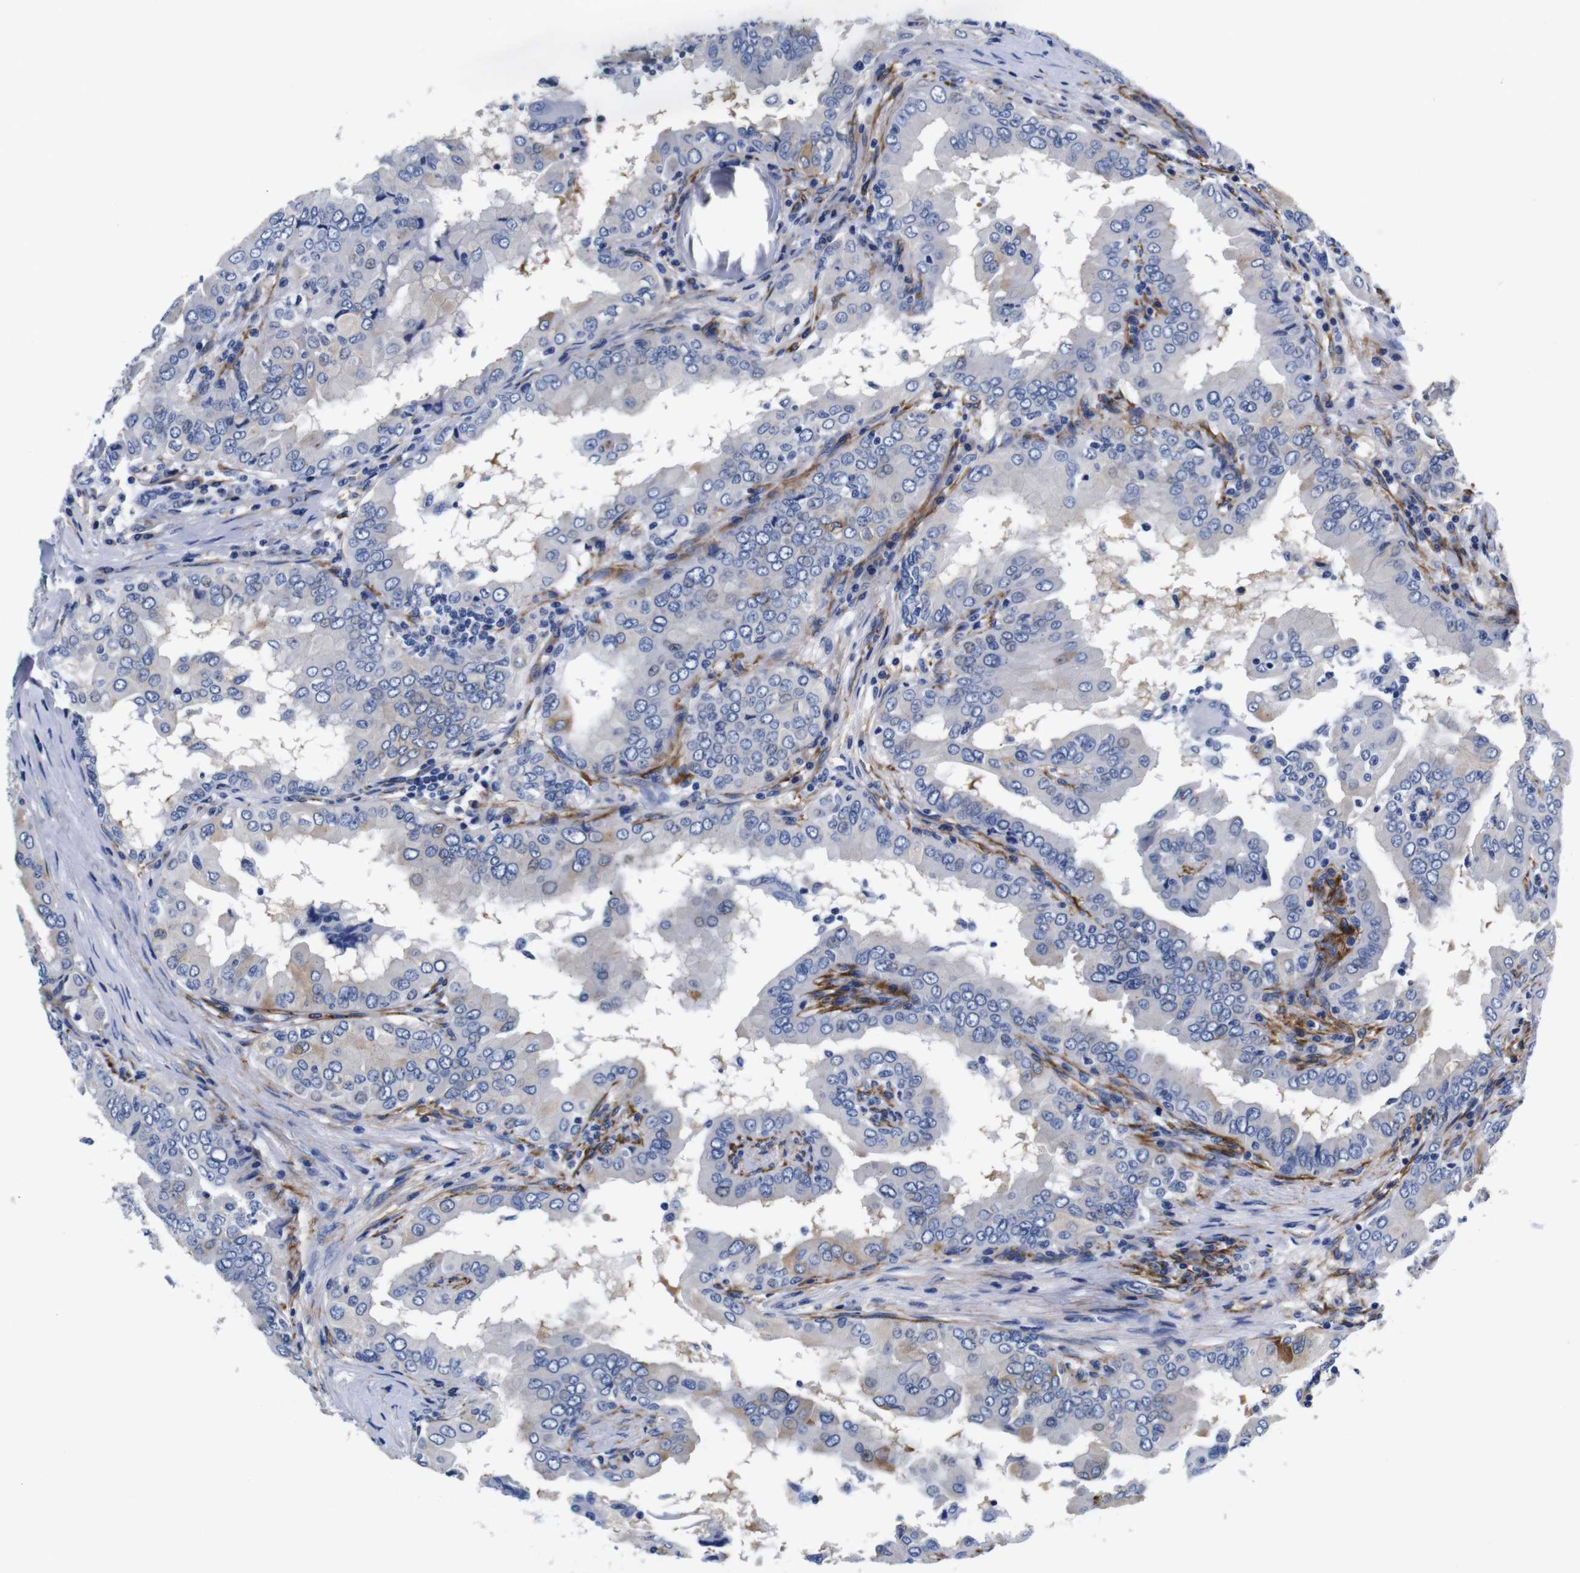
{"staining": {"intensity": "negative", "quantity": "none", "location": "none"}, "tissue": "thyroid cancer", "cell_type": "Tumor cells", "image_type": "cancer", "snomed": [{"axis": "morphology", "description": "Papillary adenocarcinoma, NOS"}, {"axis": "topography", "description": "Thyroid gland"}], "caption": "DAB (3,3'-diaminobenzidine) immunohistochemical staining of human thyroid cancer (papillary adenocarcinoma) shows no significant expression in tumor cells.", "gene": "LRIG1", "patient": {"sex": "male", "age": 33}}